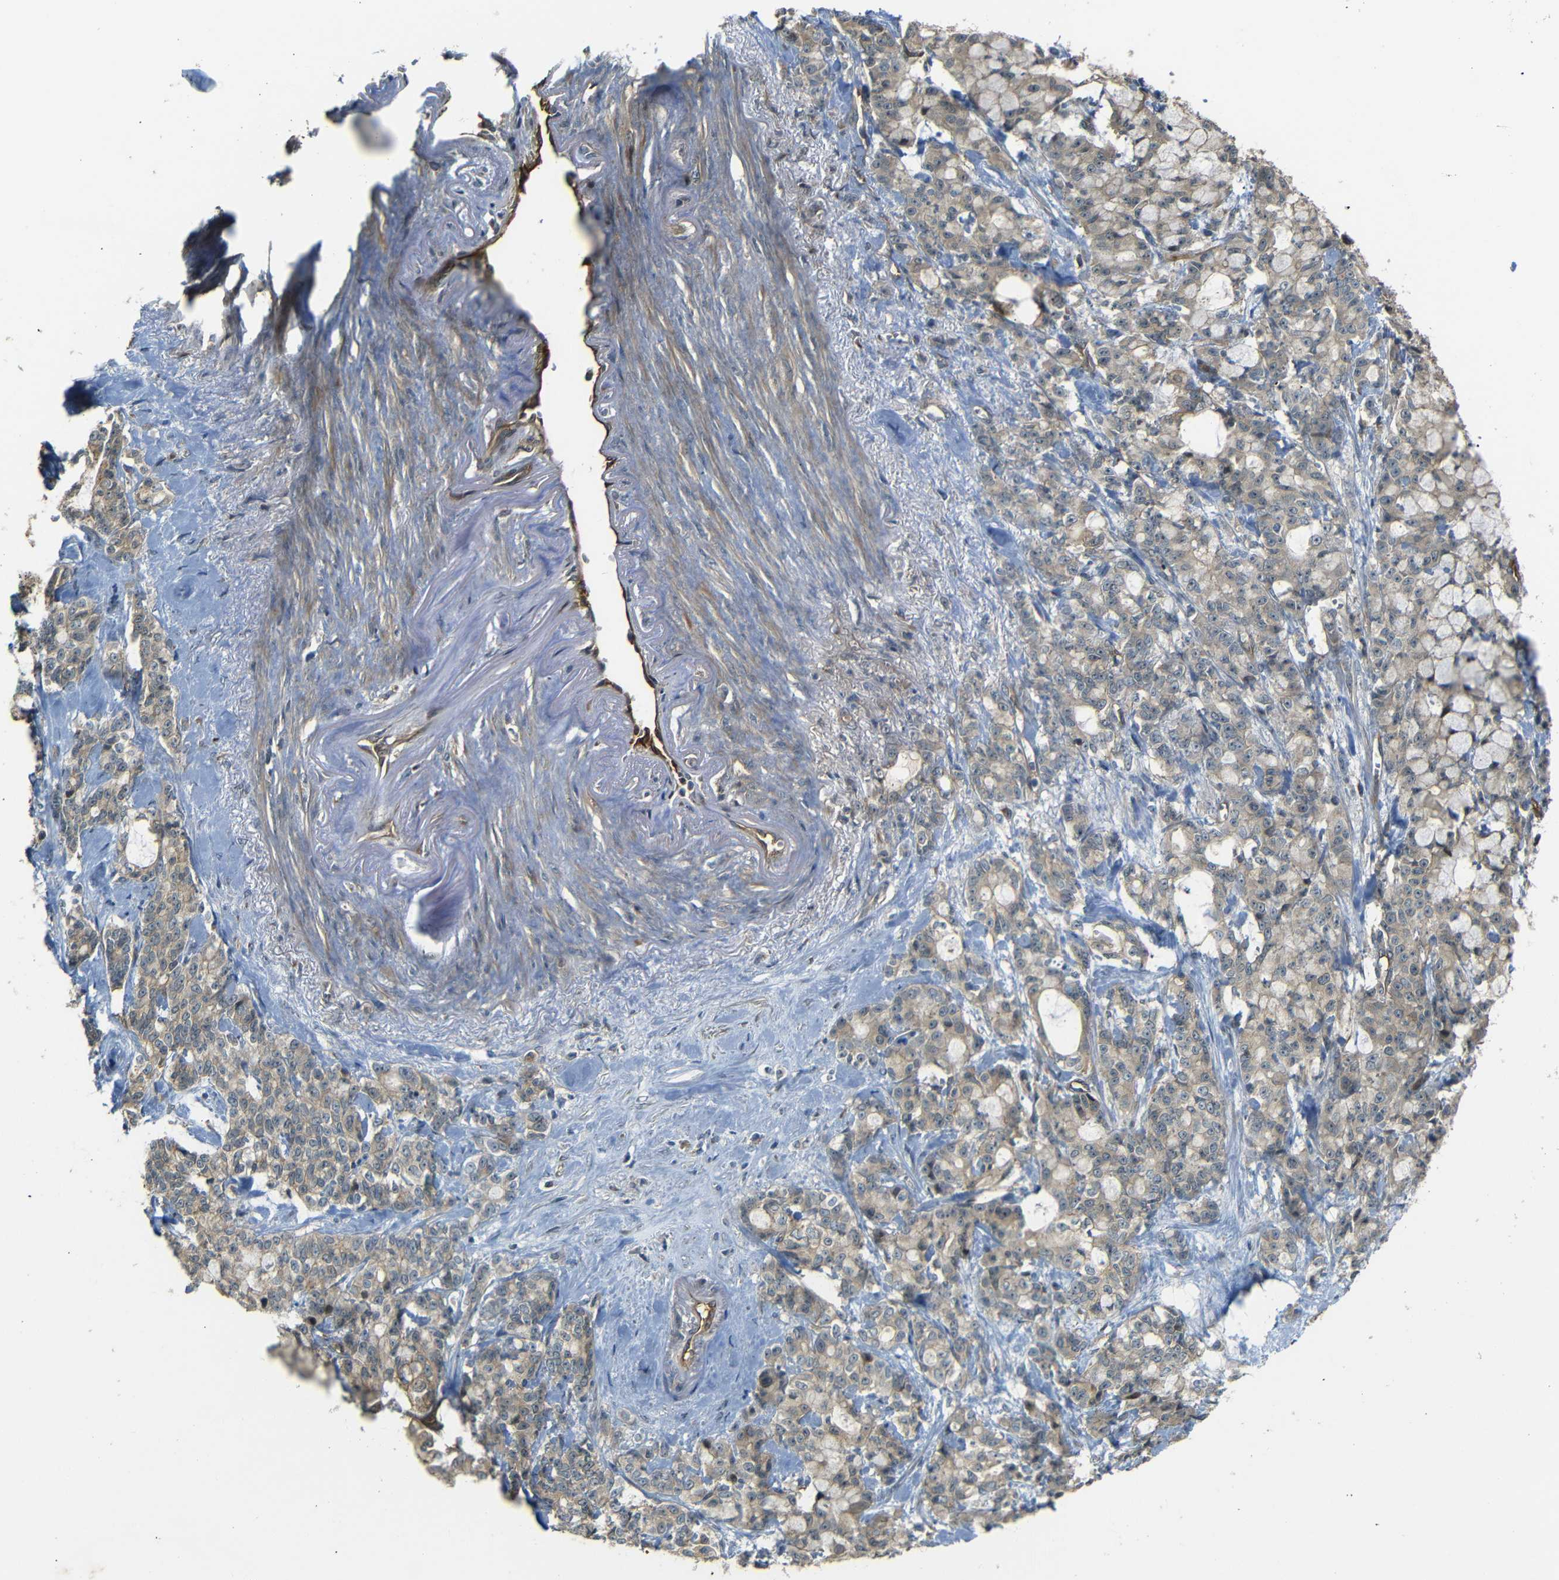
{"staining": {"intensity": "moderate", "quantity": "25%-75%", "location": "cytoplasmic/membranous"}, "tissue": "pancreatic cancer", "cell_type": "Tumor cells", "image_type": "cancer", "snomed": [{"axis": "morphology", "description": "Adenocarcinoma, NOS"}, {"axis": "topography", "description": "Pancreas"}], "caption": "About 25%-75% of tumor cells in pancreatic cancer (adenocarcinoma) display moderate cytoplasmic/membranous protein staining as visualized by brown immunohistochemical staining.", "gene": "RELL1", "patient": {"sex": "female", "age": 73}}